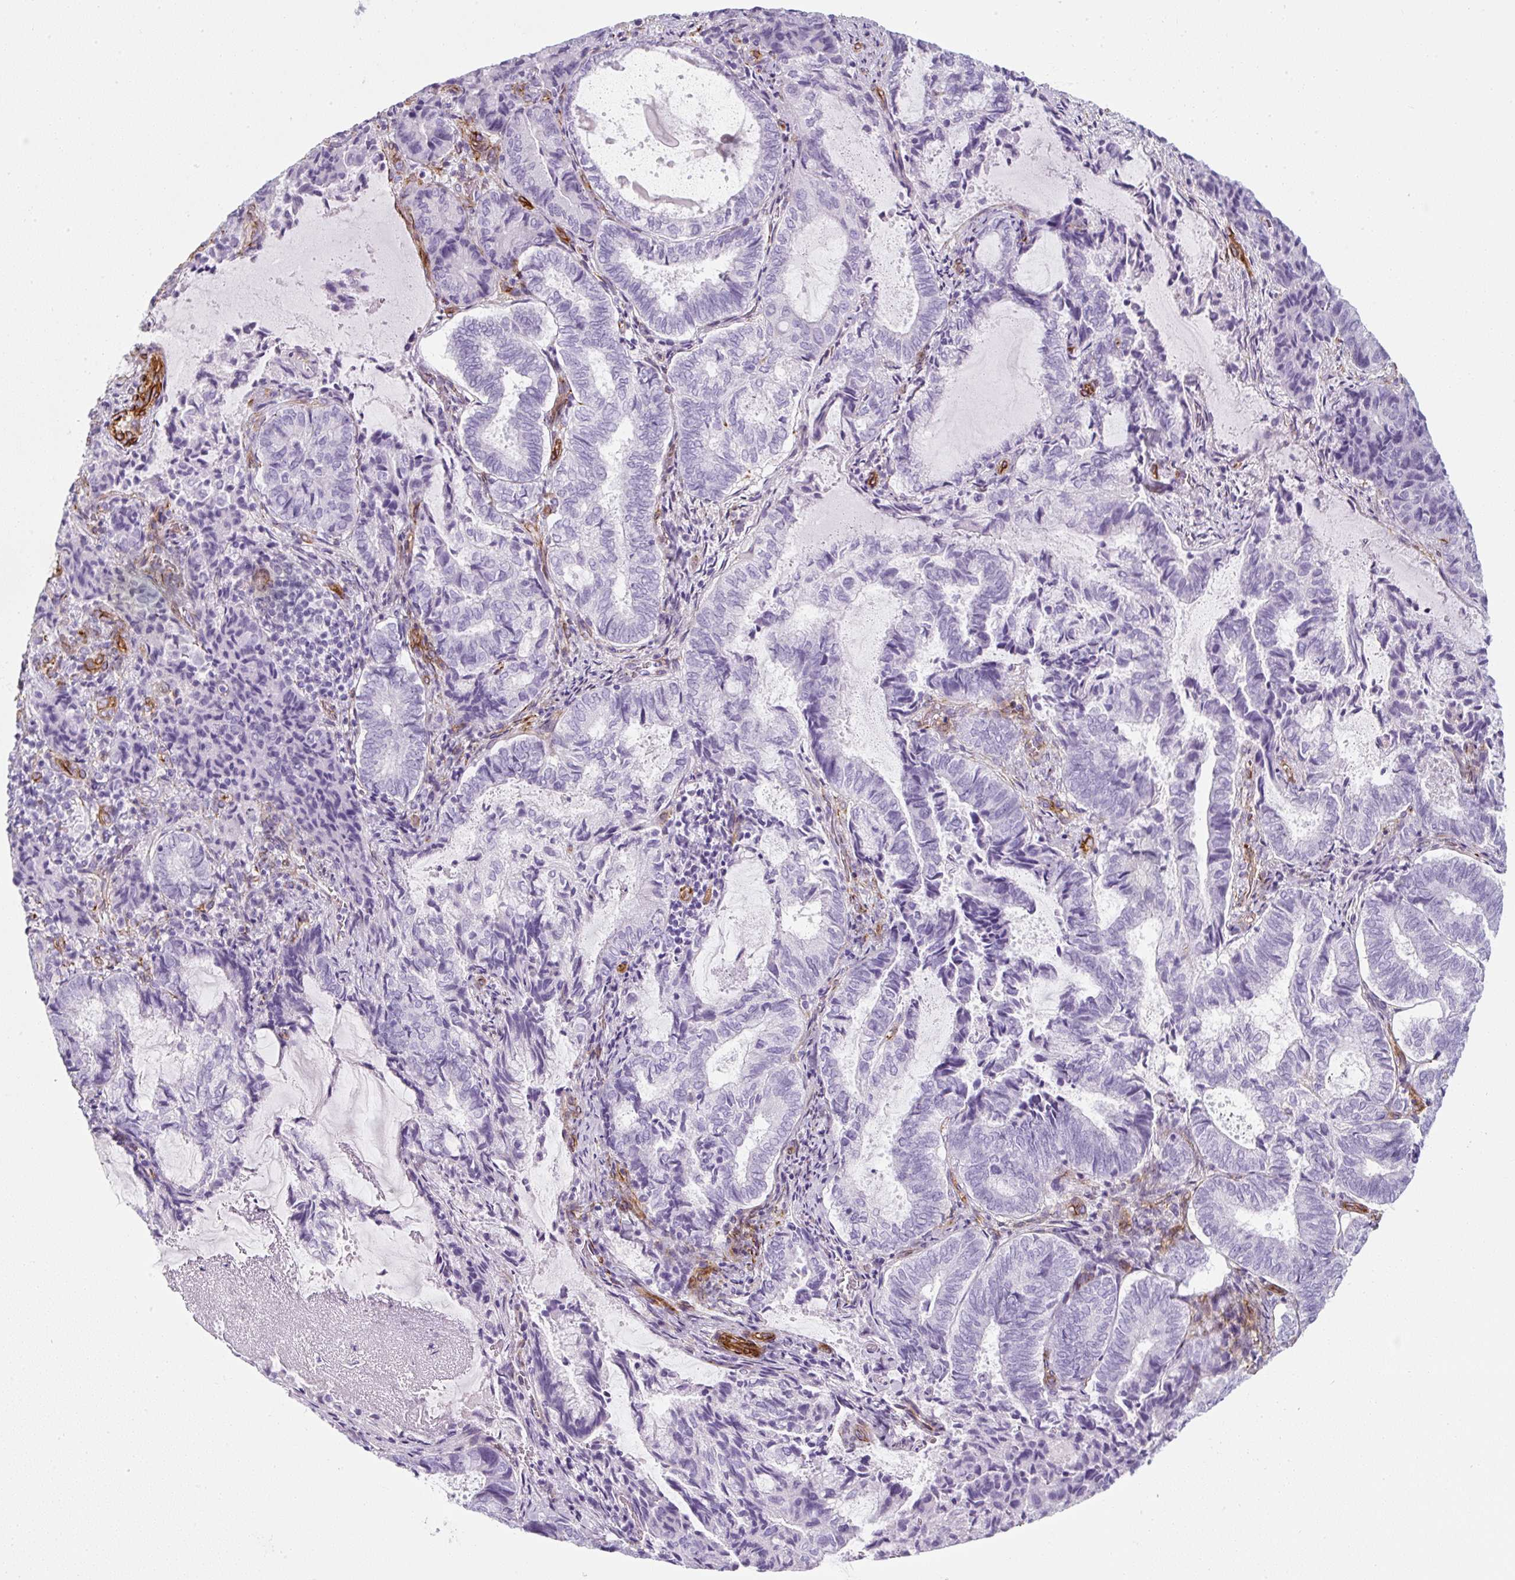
{"staining": {"intensity": "negative", "quantity": "none", "location": "none"}, "tissue": "endometrial cancer", "cell_type": "Tumor cells", "image_type": "cancer", "snomed": [{"axis": "morphology", "description": "Adenocarcinoma, NOS"}, {"axis": "topography", "description": "Endometrium"}], "caption": "Immunohistochemistry (IHC) image of human adenocarcinoma (endometrial) stained for a protein (brown), which demonstrates no positivity in tumor cells.", "gene": "CAVIN3", "patient": {"sex": "female", "age": 80}}